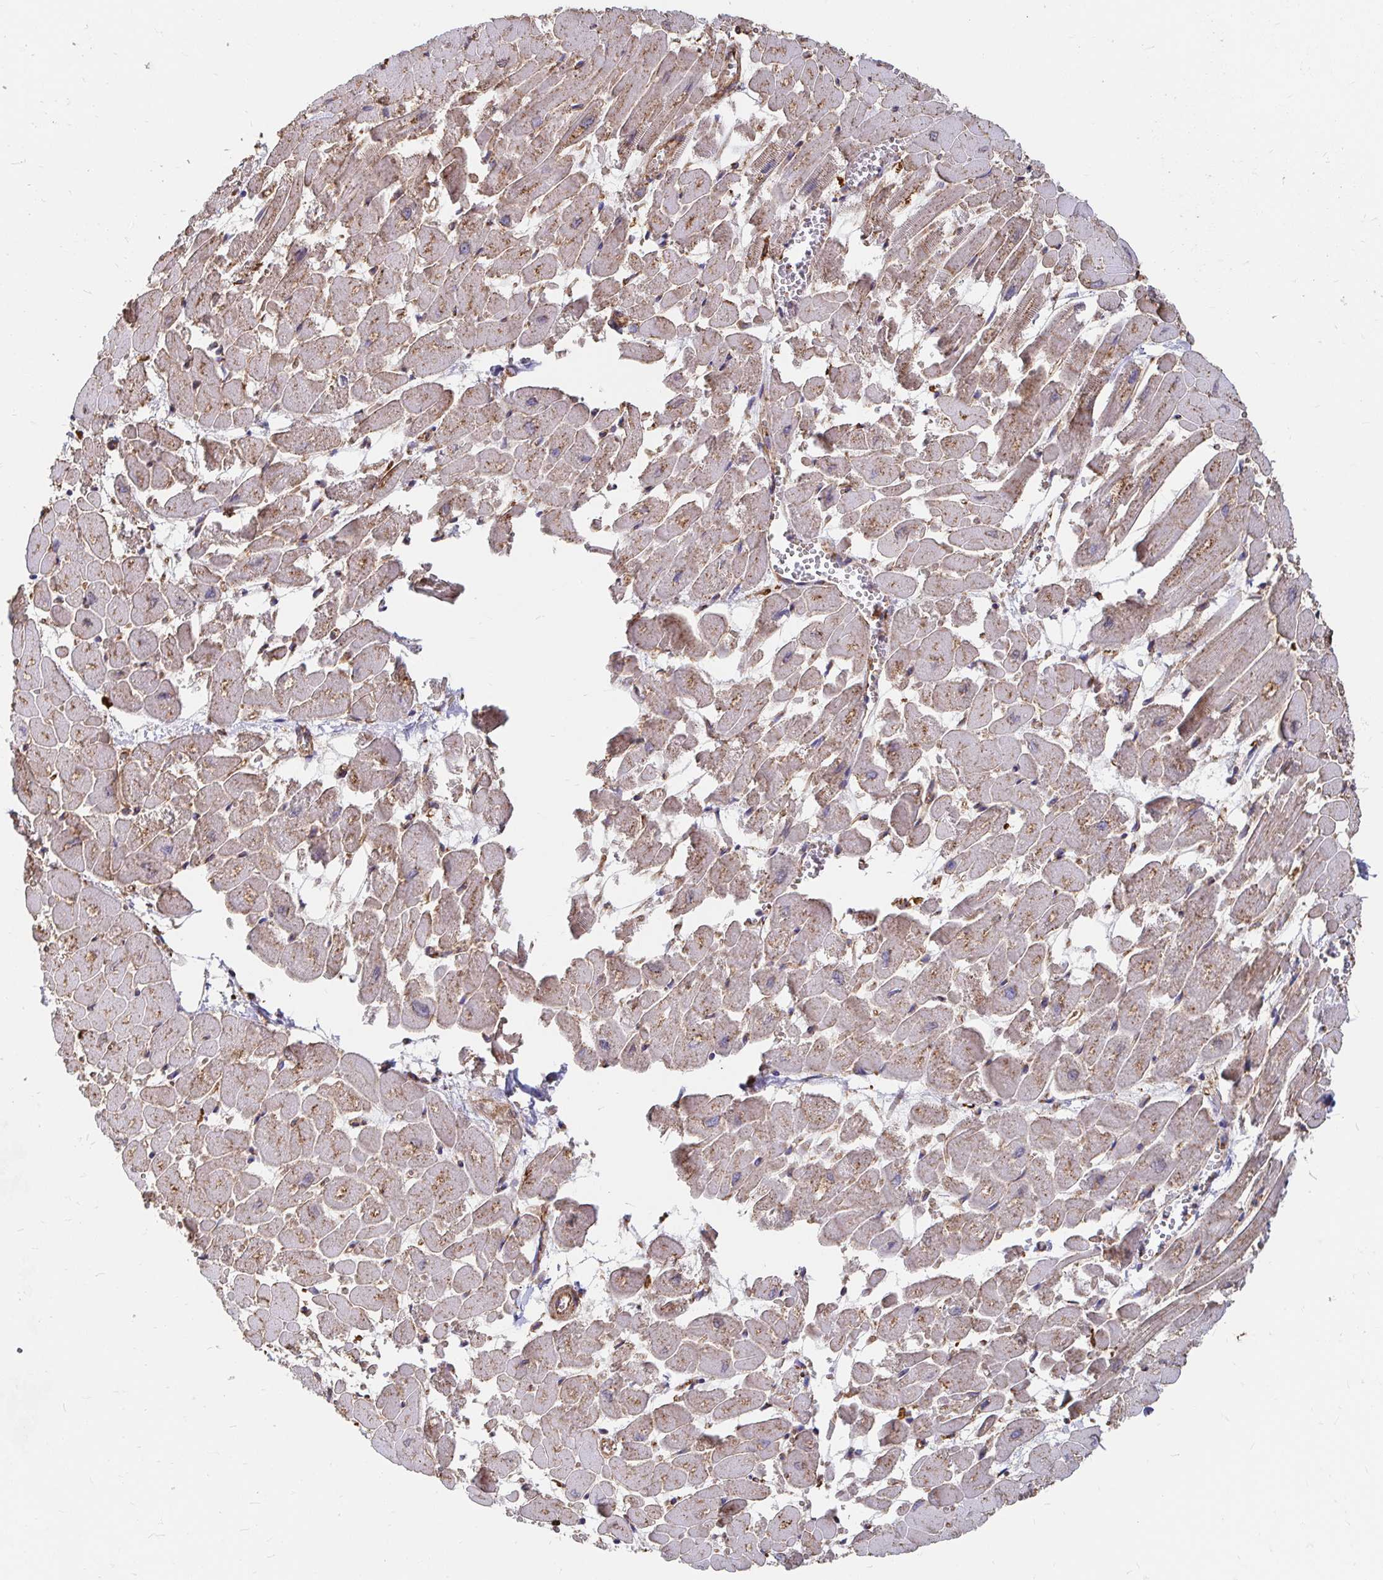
{"staining": {"intensity": "weak", "quantity": ">75%", "location": "cytoplasmic/membranous"}, "tissue": "heart muscle", "cell_type": "Cardiomyocytes", "image_type": "normal", "snomed": [{"axis": "morphology", "description": "Normal tissue, NOS"}, {"axis": "topography", "description": "Heart"}], "caption": "Weak cytoplasmic/membranous positivity for a protein is present in about >75% of cardiomyocytes of unremarkable heart muscle using immunohistochemistry (IHC).", "gene": "CLTC", "patient": {"sex": "female", "age": 52}}